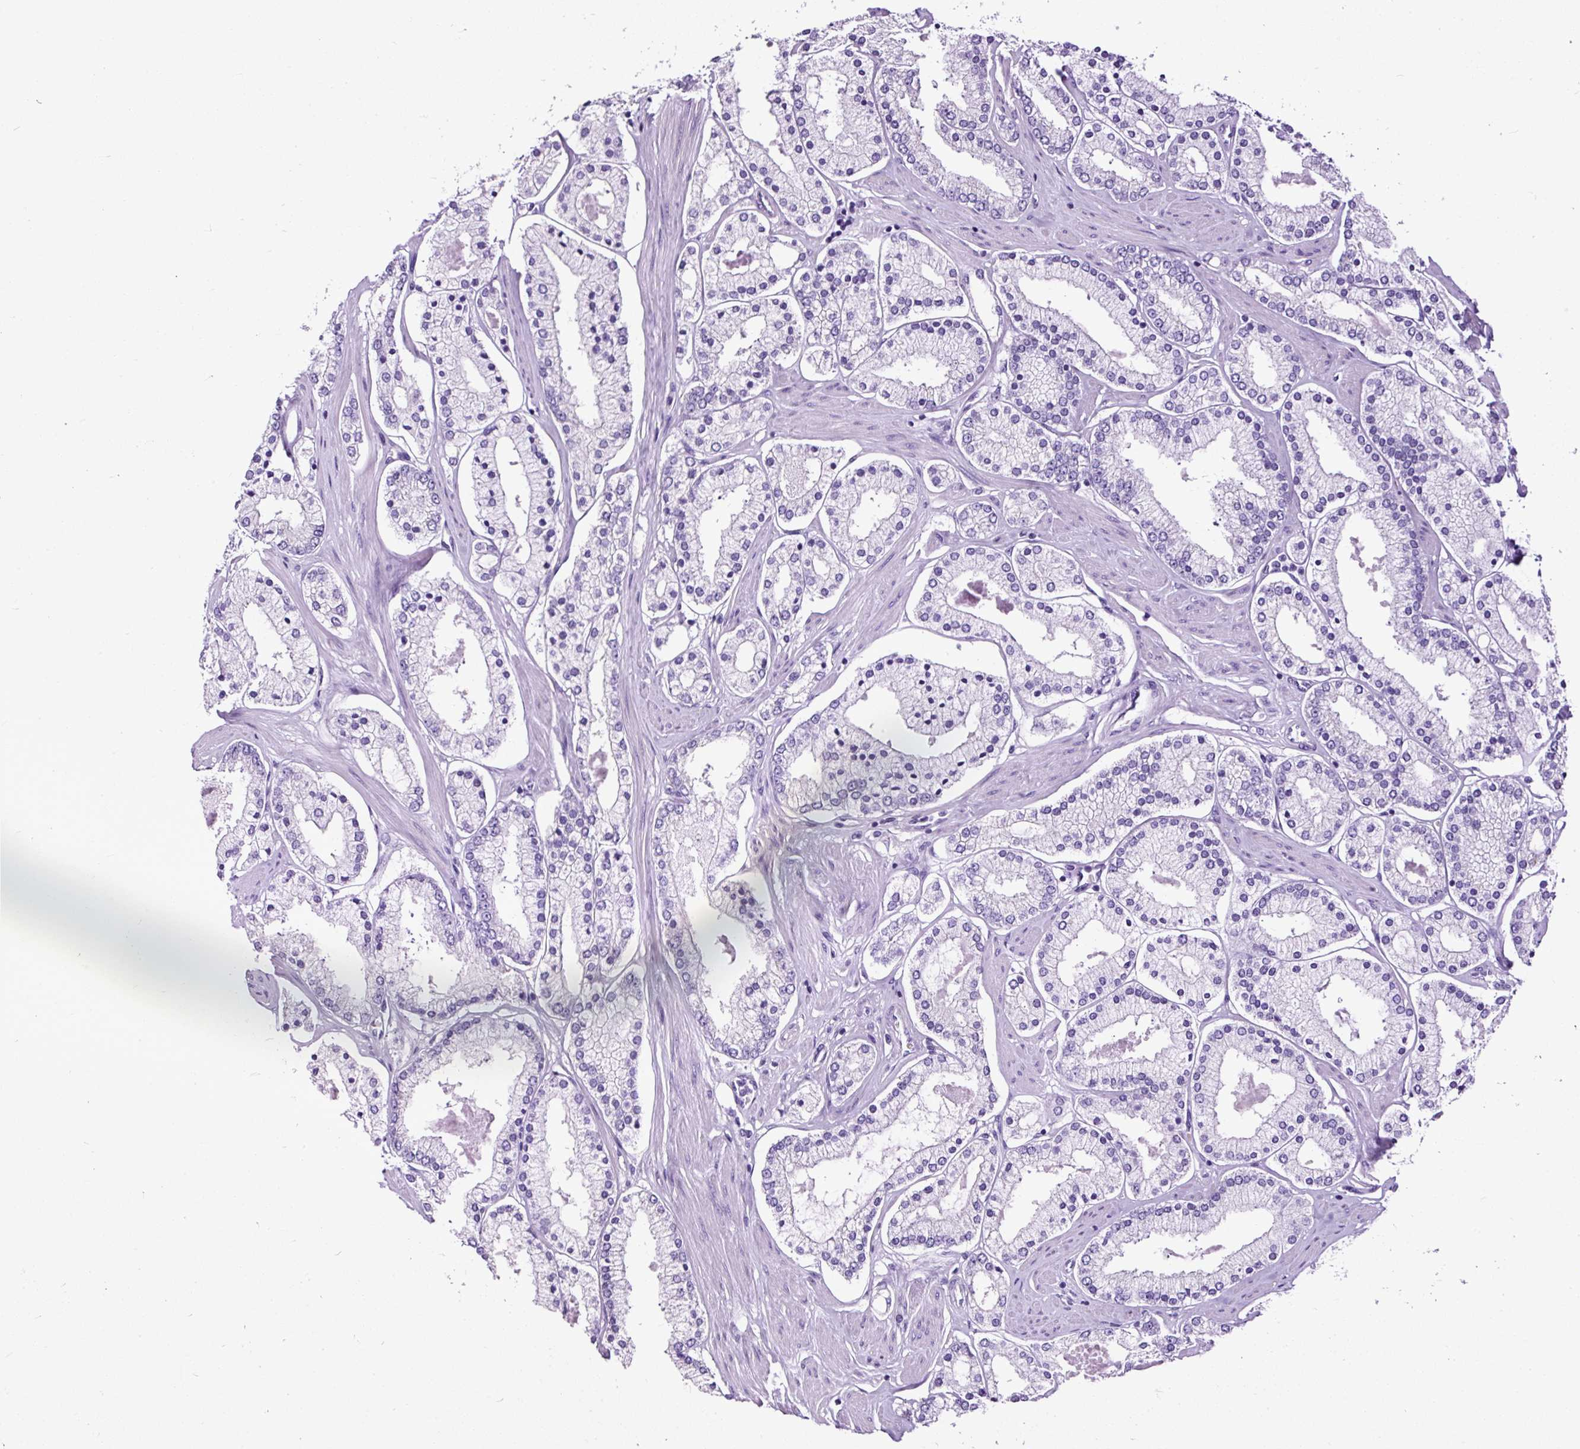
{"staining": {"intensity": "negative", "quantity": "none", "location": "none"}, "tissue": "prostate cancer", "cell_type": "Tumor cells", "image_type": "cancer", "snomed": [{"axis": "morphology", "description": "Adenocarcinoma, Low grade"}, {"axis": "topography", "description": "Prostate"}], "caption": "Immunohistochemistry of human prostate cancer shows no expression in tumor cells.", "gene": "STOX2", "patient": {"sex": "male", "age": 42}}